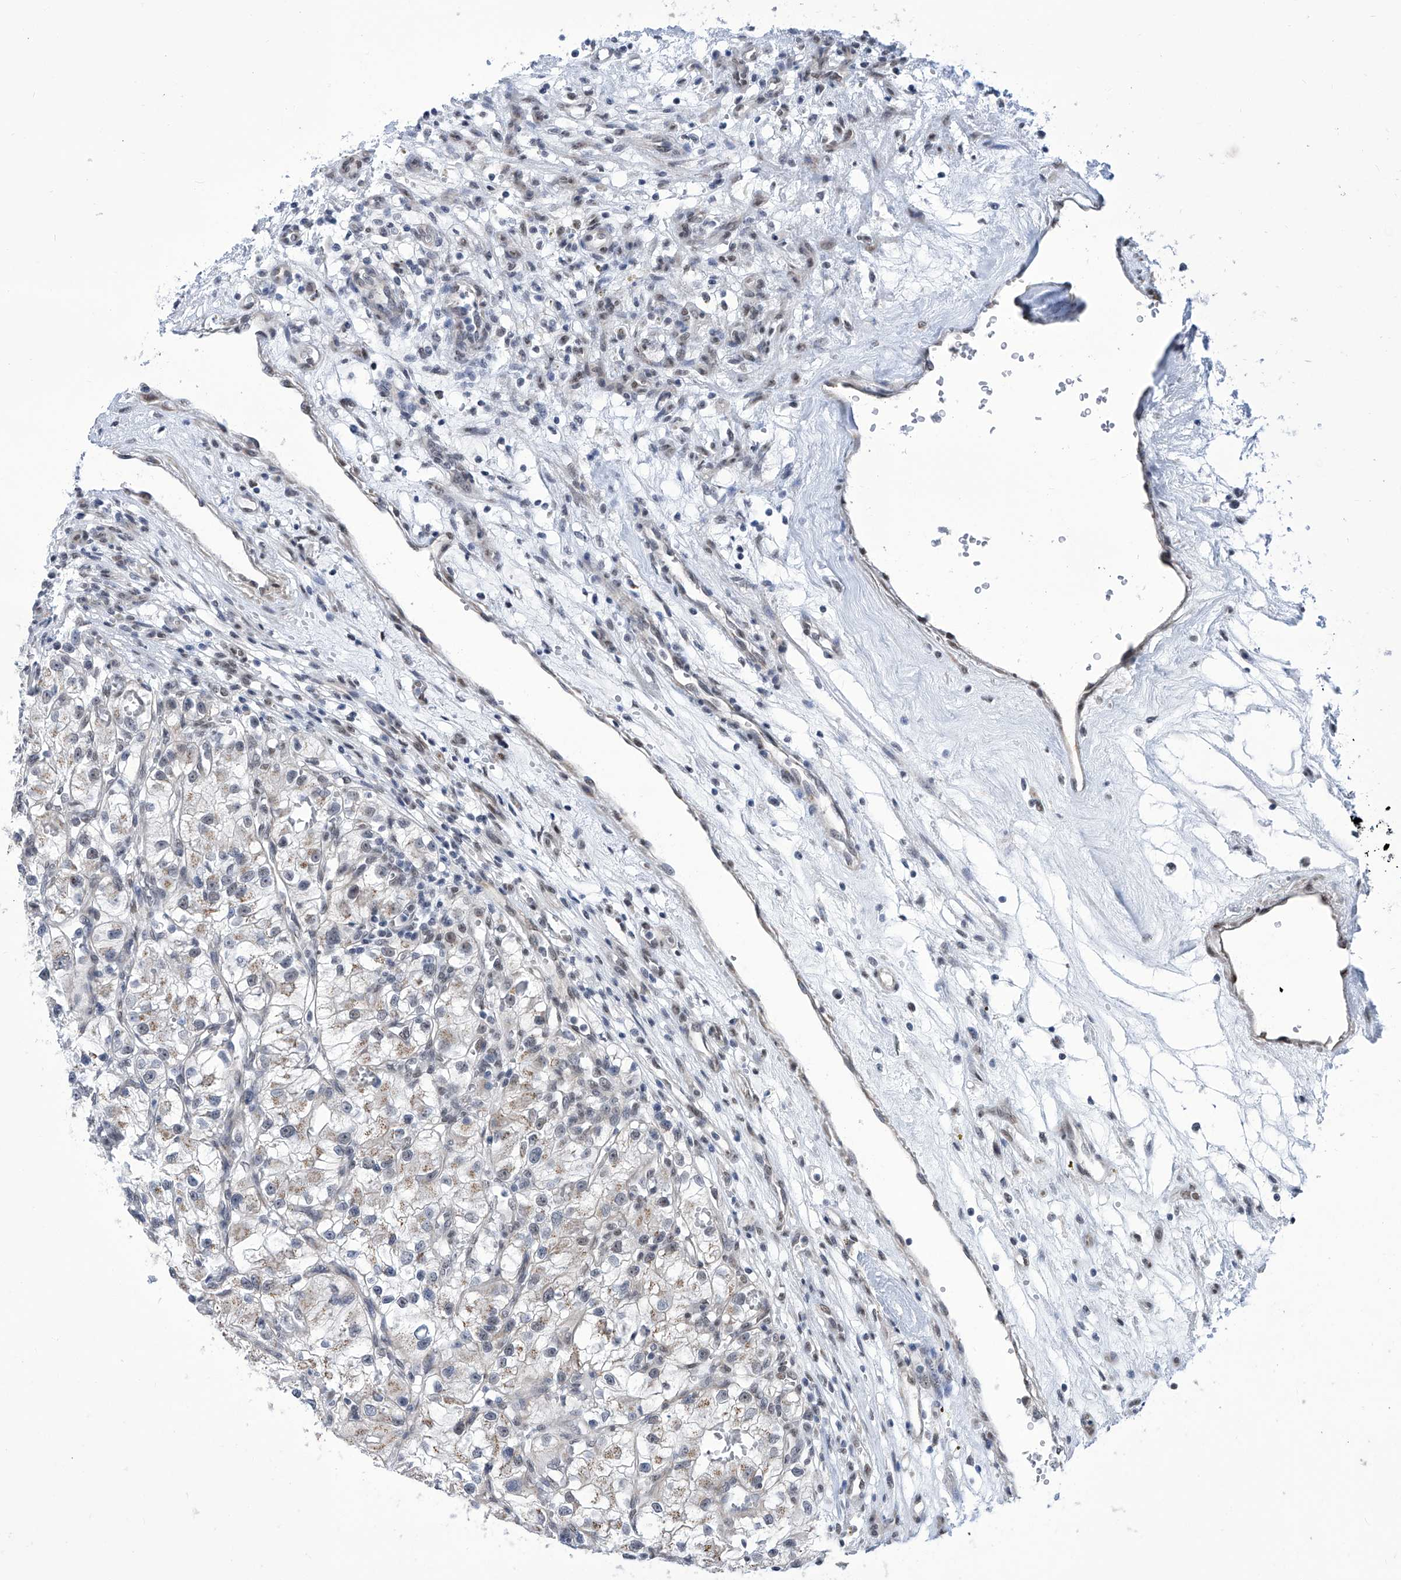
{"staining": {"intensity": "weak", "quantity": "<25%", "location": "cytoplasmic/membranous"}, "tissue": "renal cancer", "cell_type": "Tumor cells", "image_type": "cancer", "snomed": [{"axis": "morphology", "description": "Adenocarcinoma, NOS"}, {"axis": "topography", "description": "Kidney"}], "caption": "A photomicrograph of renal cancer (adenocarcinoma) stained for a protein reveals no brown staining in tumor cells.", "gene": "SART1", "patient": {"sex": "female", "age": 57}}